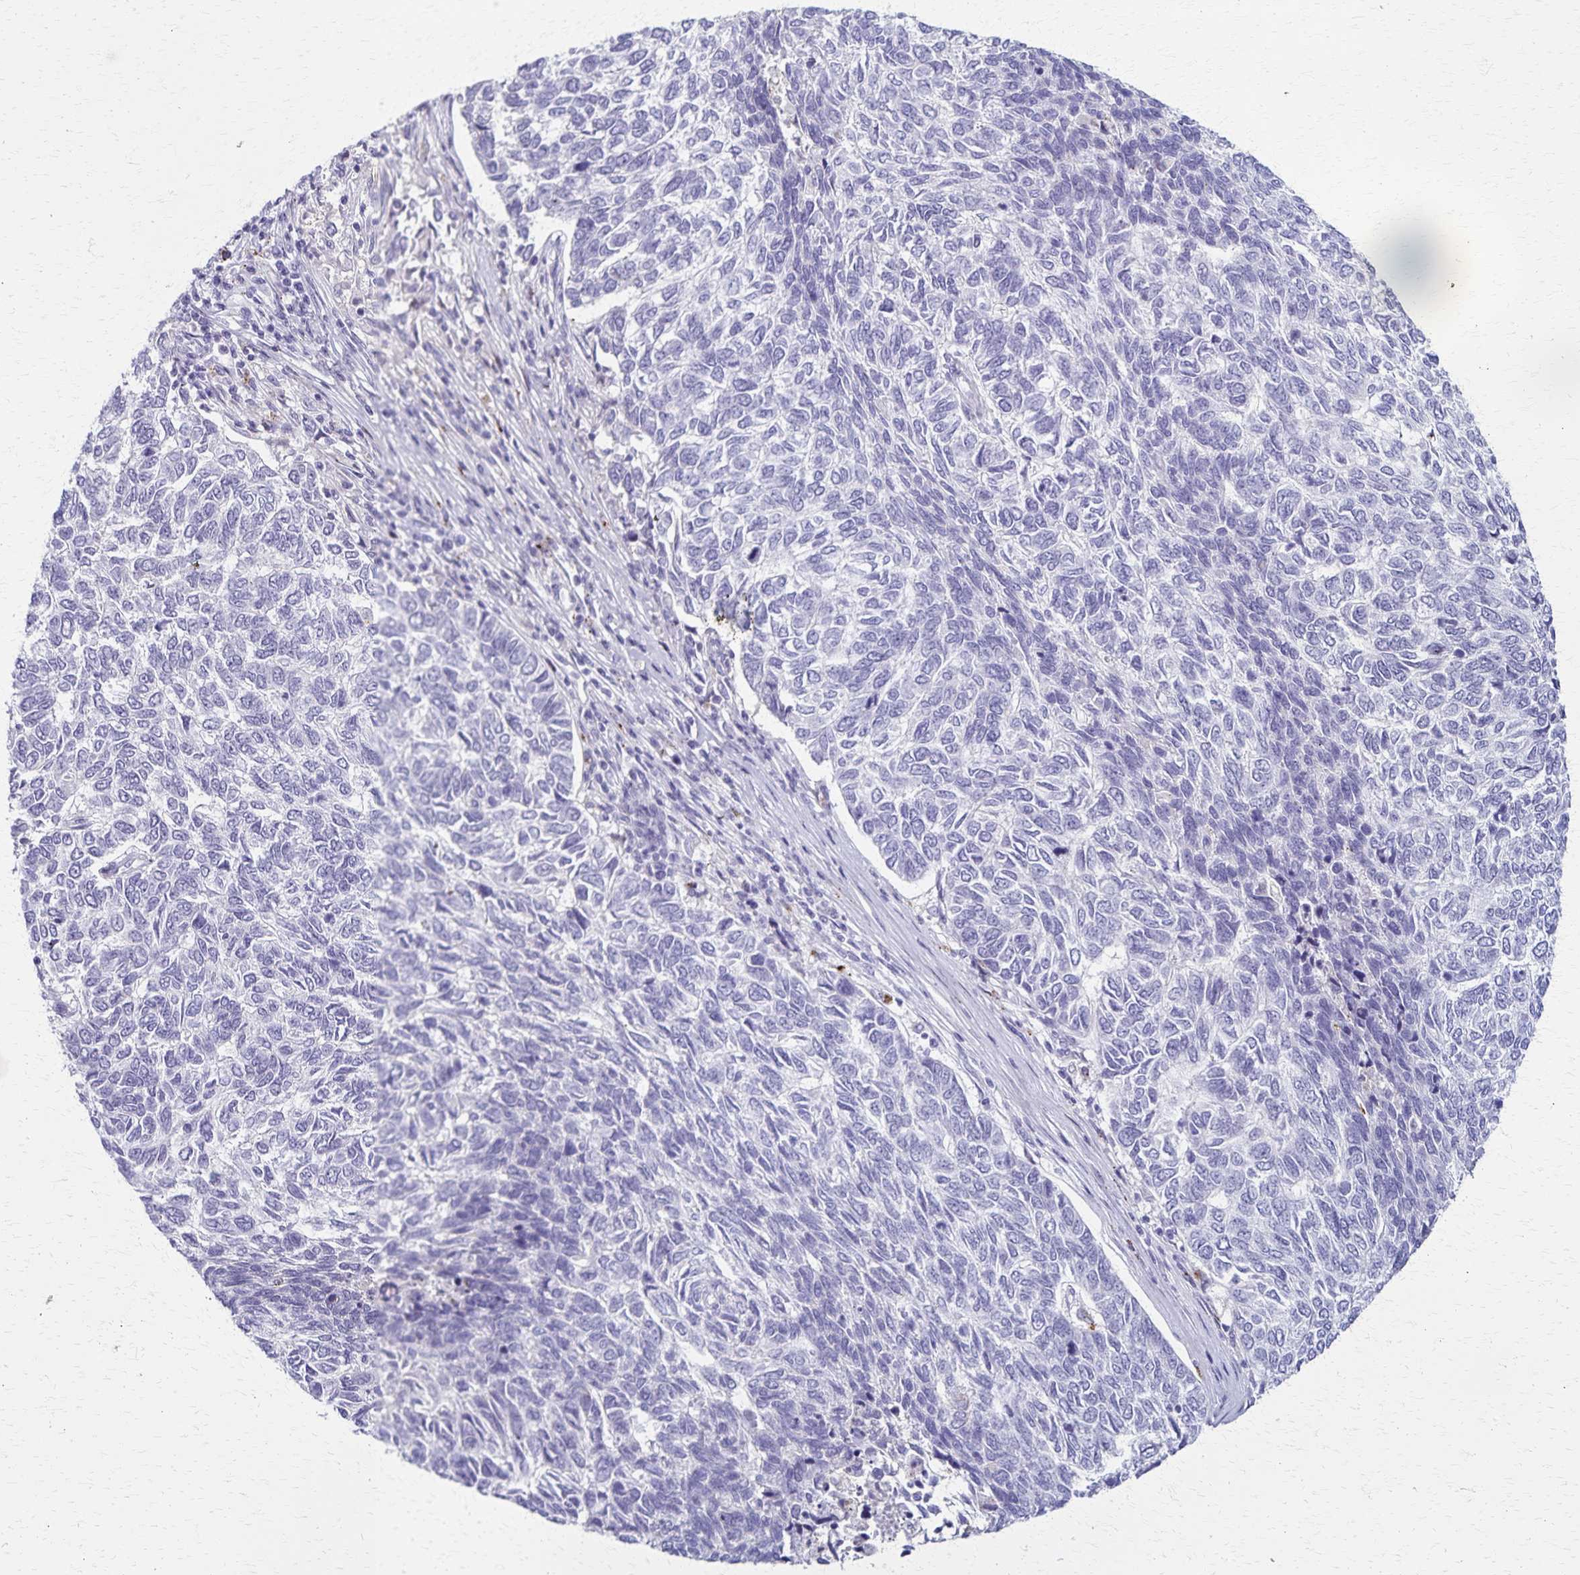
{"staining": {"intensity": "negative", "quantity": "none", "location": "none"}, "tissue": "skin cancer", "cell_type": "Tumor cells", "image_type": "cancer", "snomed": [{"axis": "morphology", "description": "Basal cell carcinoma"}, {"axis": "topography", "description": "Skin"}], "caption": "Tumor cells show no significant protein expression in skin cancer (basal cell carcinoma).", "gene": "TMEM60", "patient": {"sex": "female", "age": 65}}